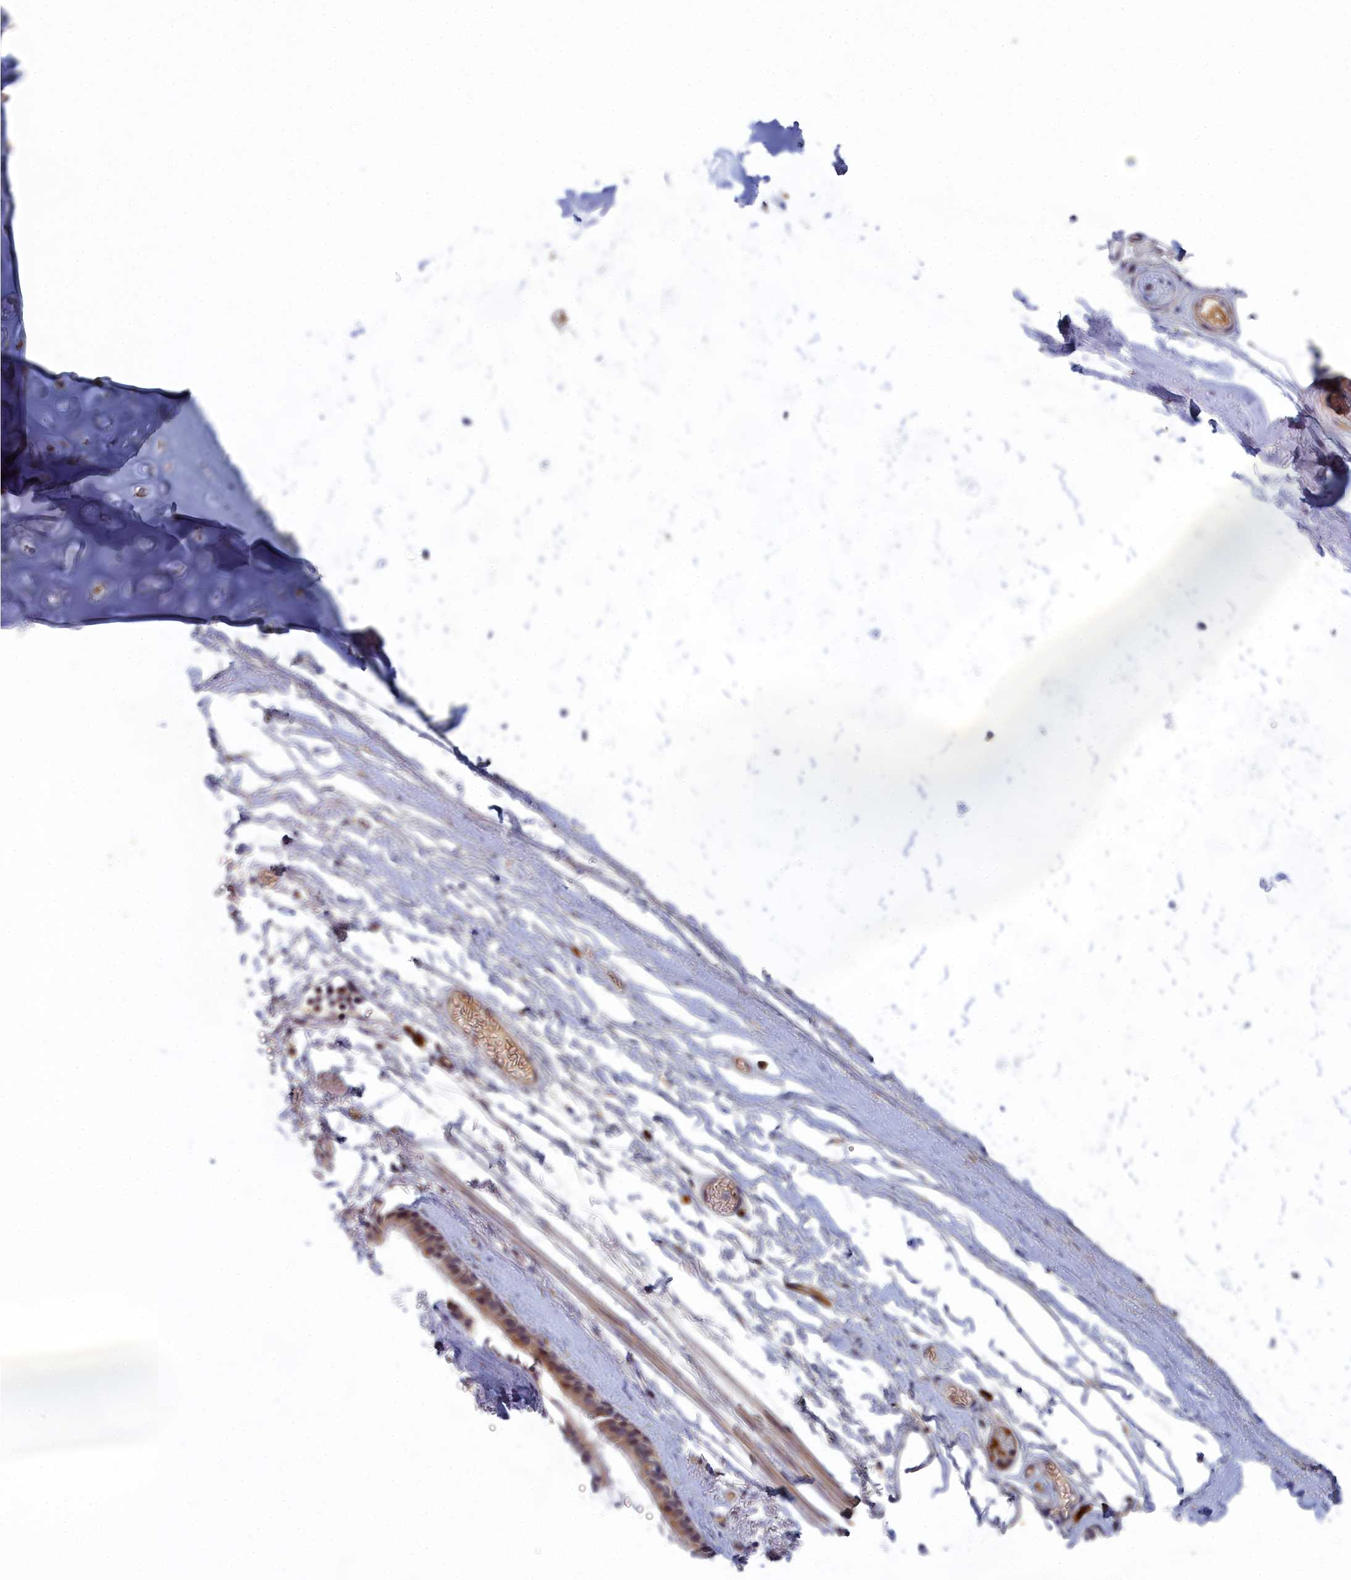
{"staining": {"intensity": "weak", "quantity": "25%-75%", "location": "cytoplasmic/membranous,nuclear"}, "tissue": "bronchus", "cell_type": "Respiratory epithelial cells", "image_type": "normal", "snomed": [{"axis": "morphology", "description": "Normal tissue, NOS"}, {"axis": "topography", "description": "Cartilage tissue"}], "caption": "Normal bronchus shows weak cytoplasmic/membranous,nuclear positivity in about 25%-75% of respiratory epithelial cells The staining was performed using DAB, with brown indicating positive protein expression. Nuclei are stained blue with hematoxylin..", "gene": "DNAJC17", "patient": {"sex": "male", "age": 63}}